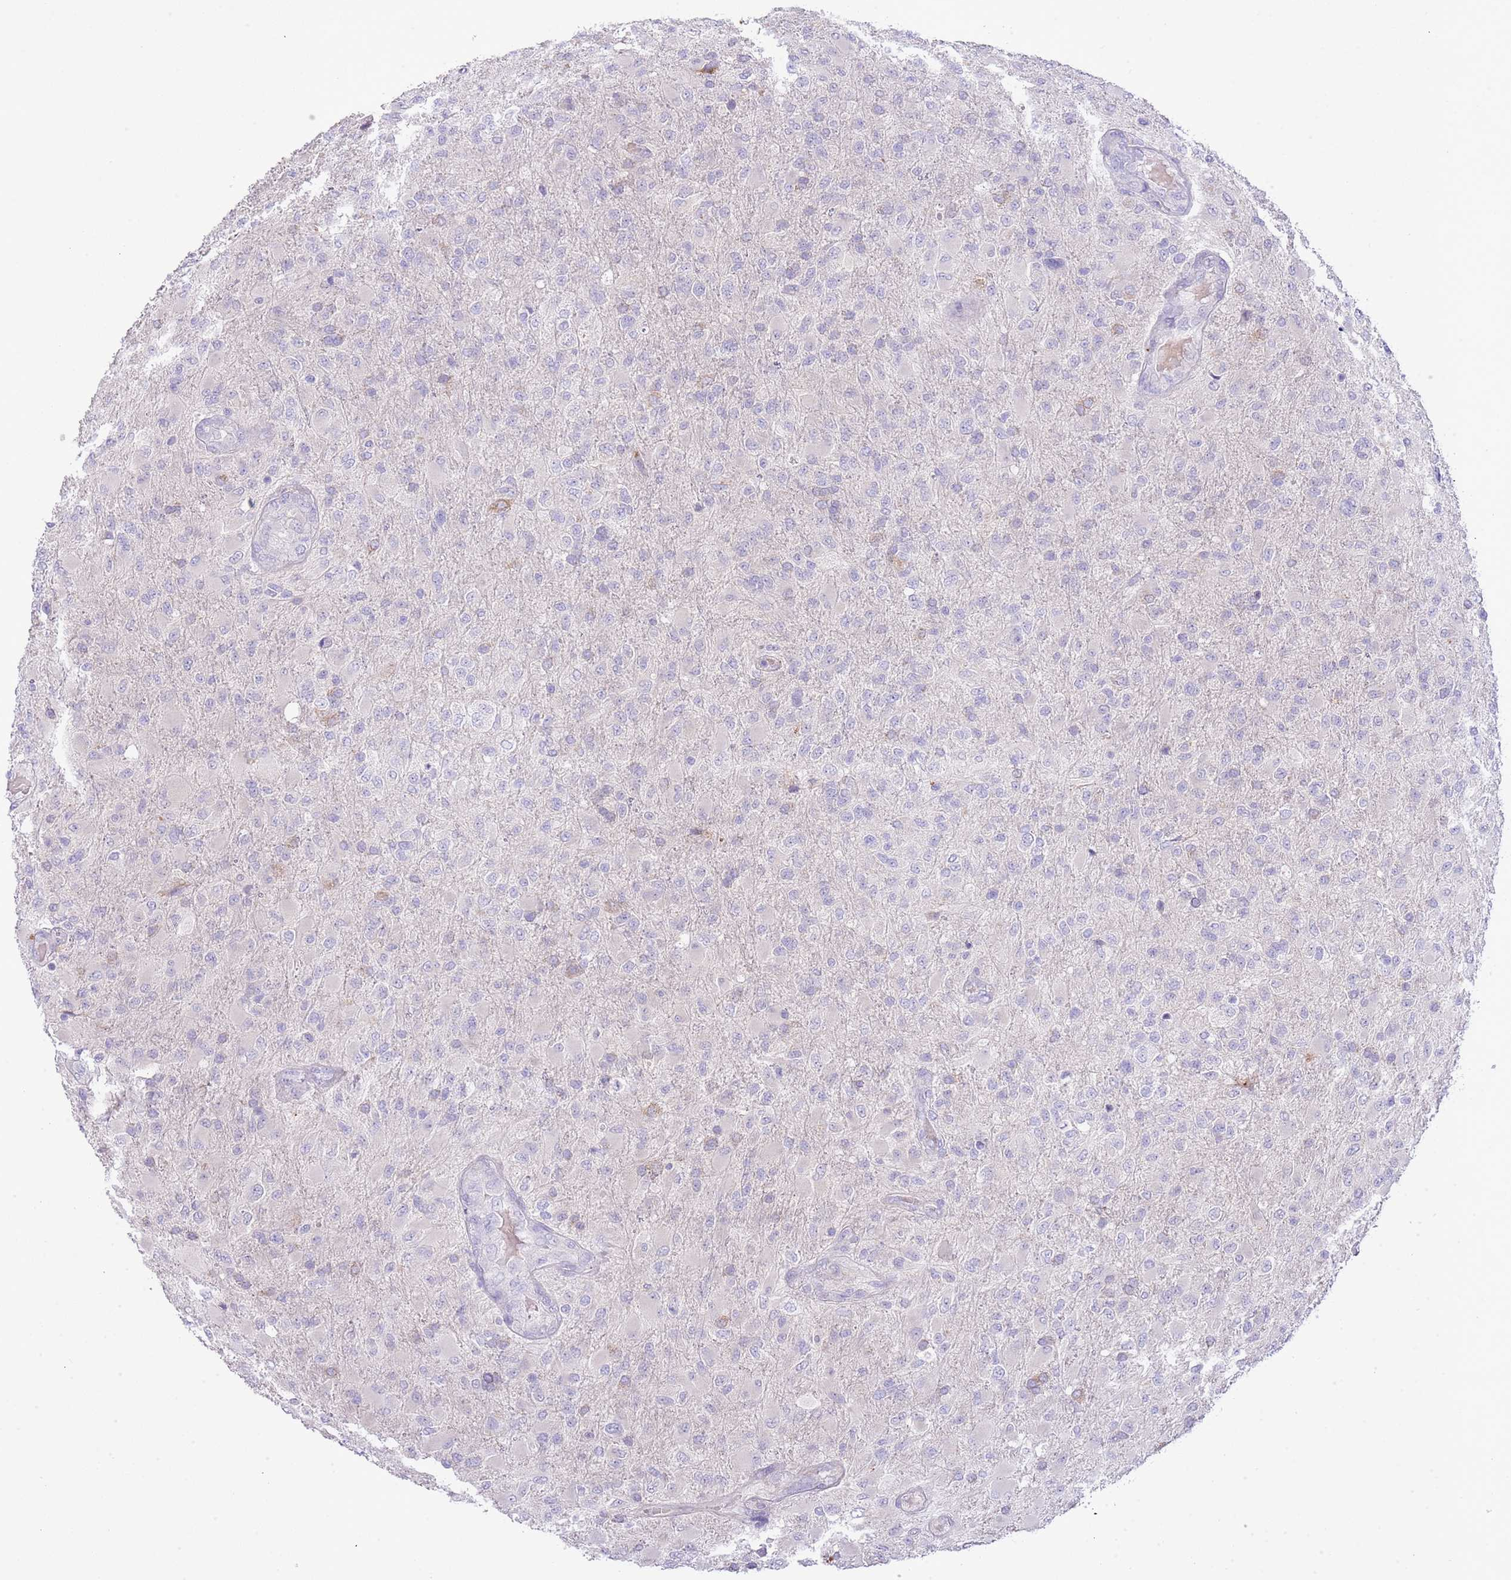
{"staining": {"intensity": "negative", "quantity": "none", "location": "none"}, "tissue": "glioma", "cell_type": "Tumor cells", "image_type": "cancer", "snomed": [{"axis": "morphology", "description": "Glioma, malignant, Low grade"}, {"axis": "topography", "description": "Brain"}], "caption": "A photomicrograph of human glioma is negative for staining in tumor cells. The staining was performed using DAB to visualize the protein expression in brown, while the nuclei were stained in blue with hematoxylin (Magnification: 20x).", "gene": "ABHD17A", "patient": {"sex": "male", "age": 65}}